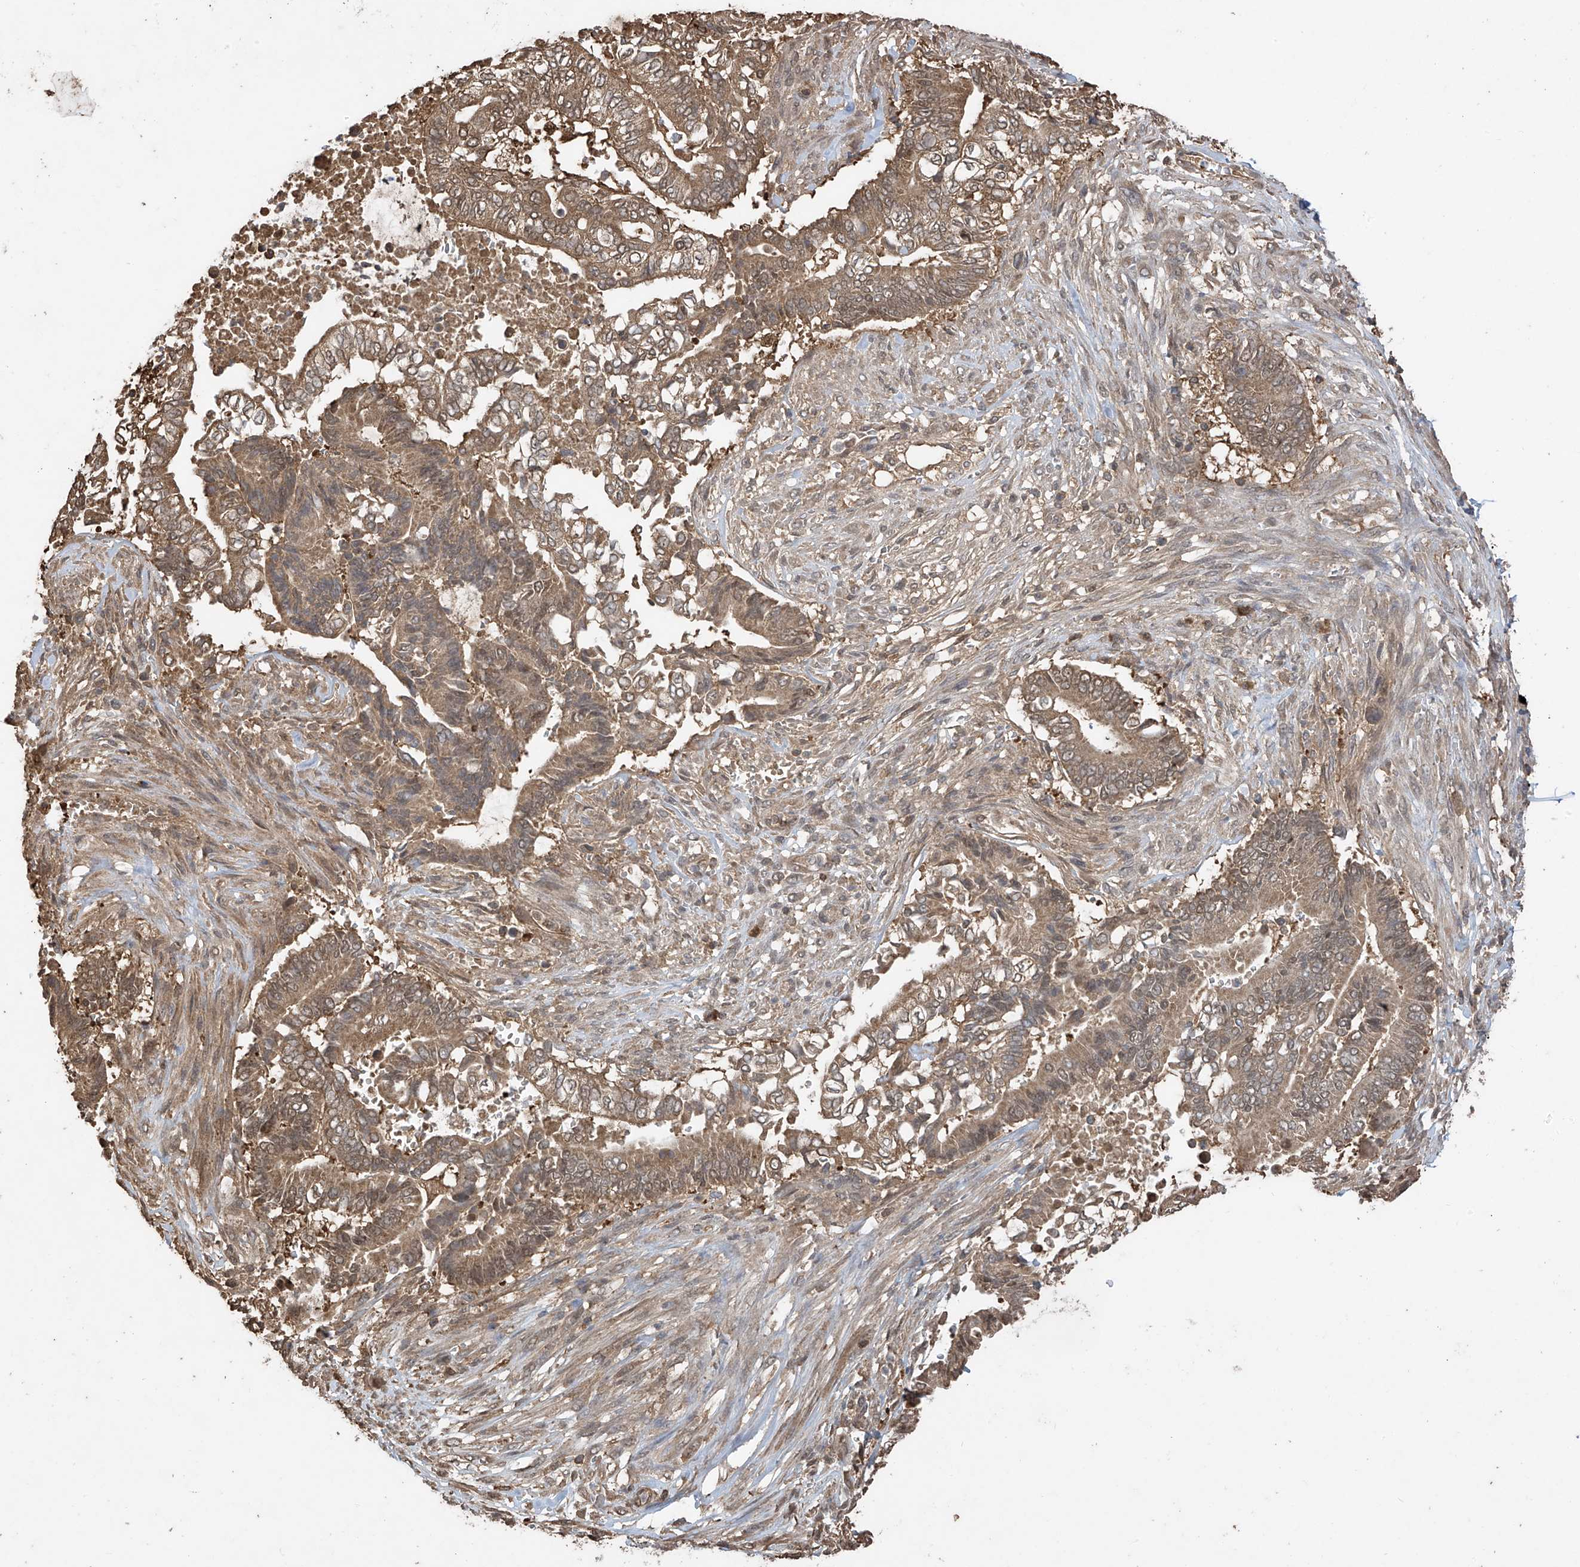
{"staining": {"intensity": "moderate", "quantity": ">75%", "location": "cytoplasmic/membranous"}, "tissue": "pancreatic cancer", "cell_type": "Tumor cells", "image_type": "cancer", "snomed": [{"axis": "morphology", "description": "Adenocarcinoma, NOS"}, {"axis": "topography", "description": "Pancreas"}], "caption": "IHC of pancreatic cancer (adenocarcinoma) displays medium levels of moderate cytoplasmic/membranous staining in about >75% of tumor cells.", "gene": "PNPT1", "patient": {"sex": "male", "age": 68}}